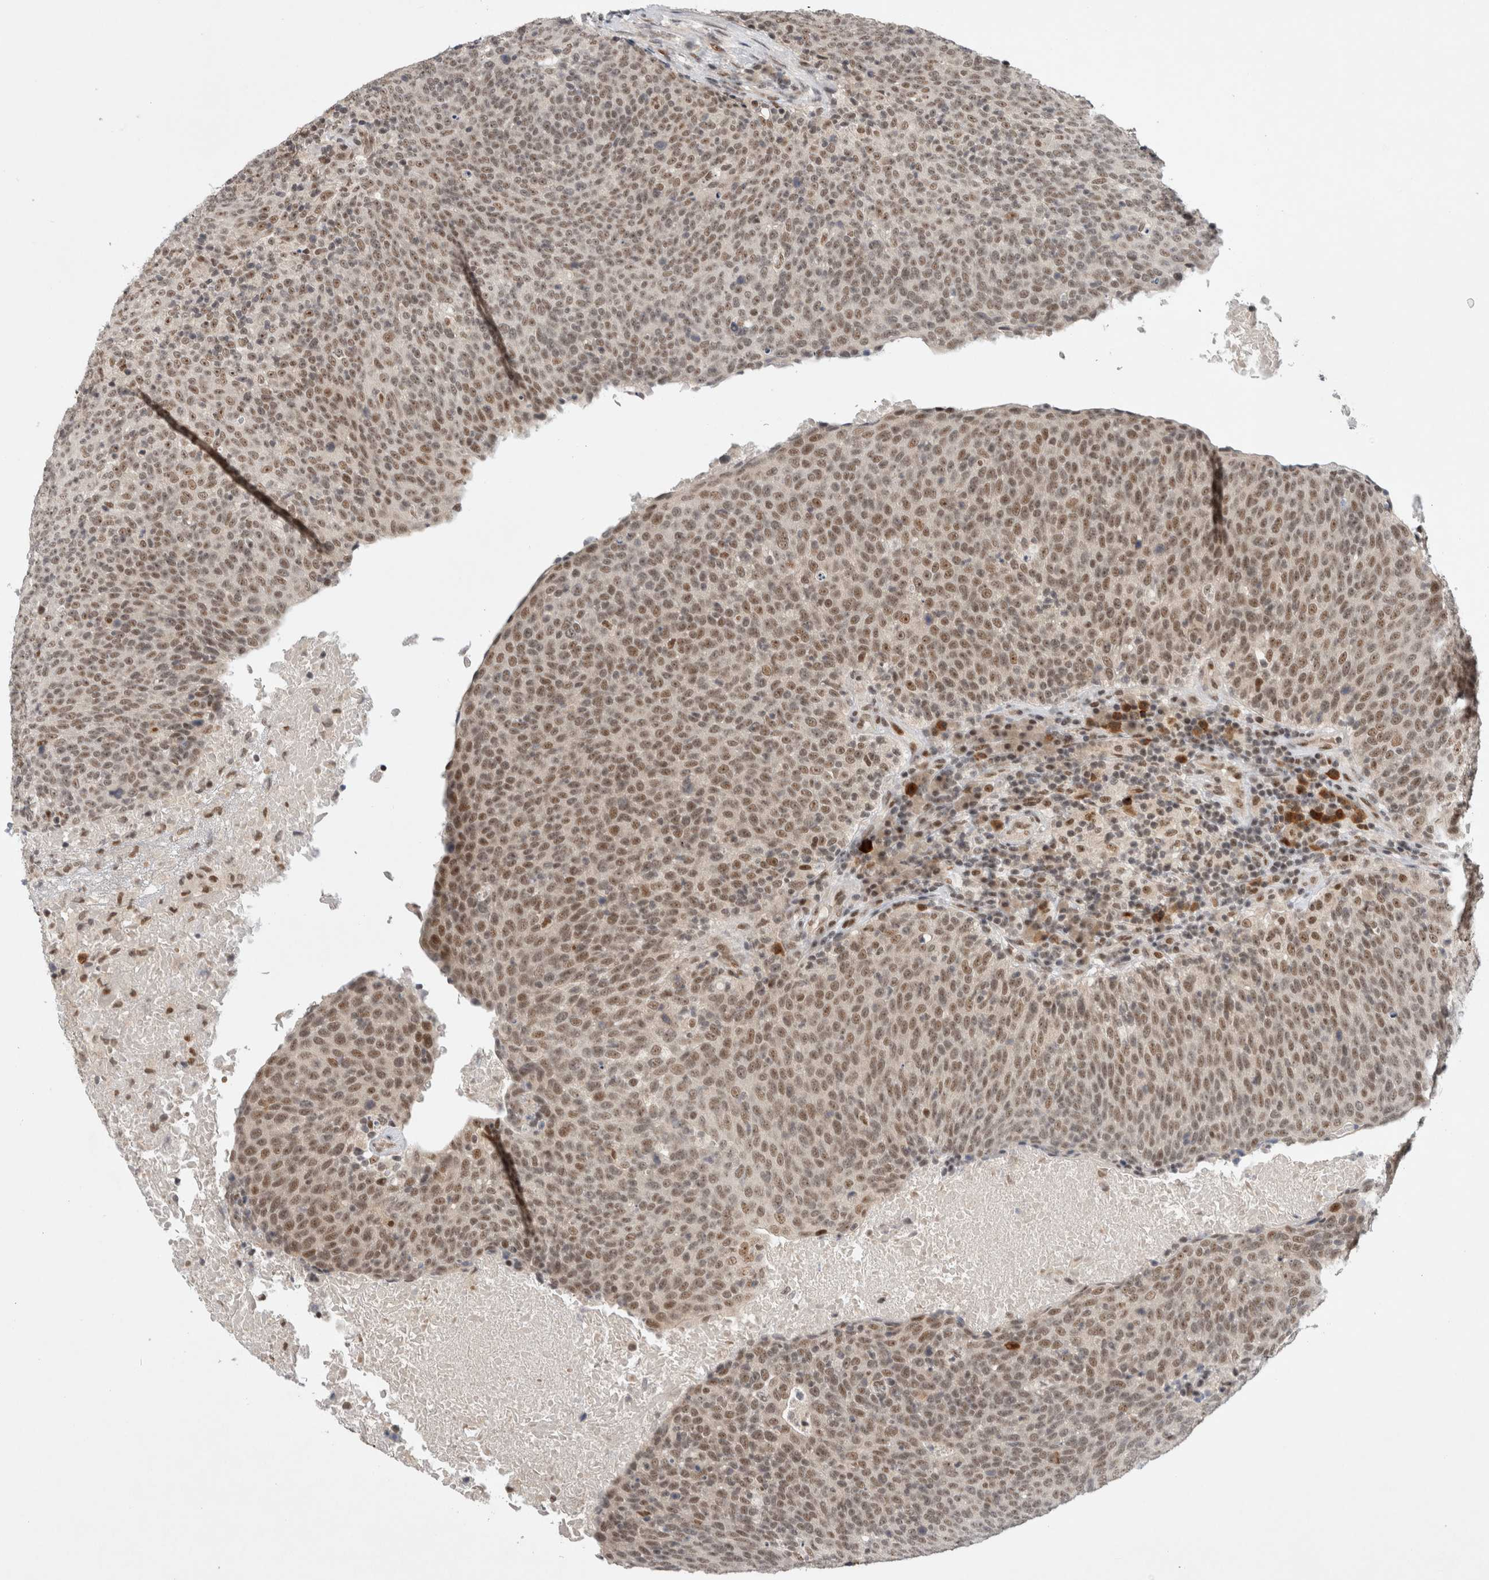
{"staining": {"intensity": "moderate", "quantity": ">75%", "location": "nuclear"}, "tissue": "head and neck cancer", "cell_type": "Tumor cells", "image_type": "cancer", "snomed": [{"axis": "morphology", "description": "Squamous cell carcinoma, NOS"}, {"axis": "morphology", "description": "Squamous cell carcinoma, metastatic, NOS"}, {"axis": "topography", "description": "Lymph node"}, {"axis": "topography", "description": "Head-Neck"}], "caption": "IHC (DAB (3,3'-diaminobenzidine)) staining of human head and neck cancer demonstrates moderate nuclear protein expression in about >75% of tumor cells. The staining was performed using DAB (3,3'-diaminobenzidine), with brown indicating positive protein expression. Nuclei are stained blue with hematoxylin.", "gene": "HESX1", "patient": {"sex": "male", "age": 62}}